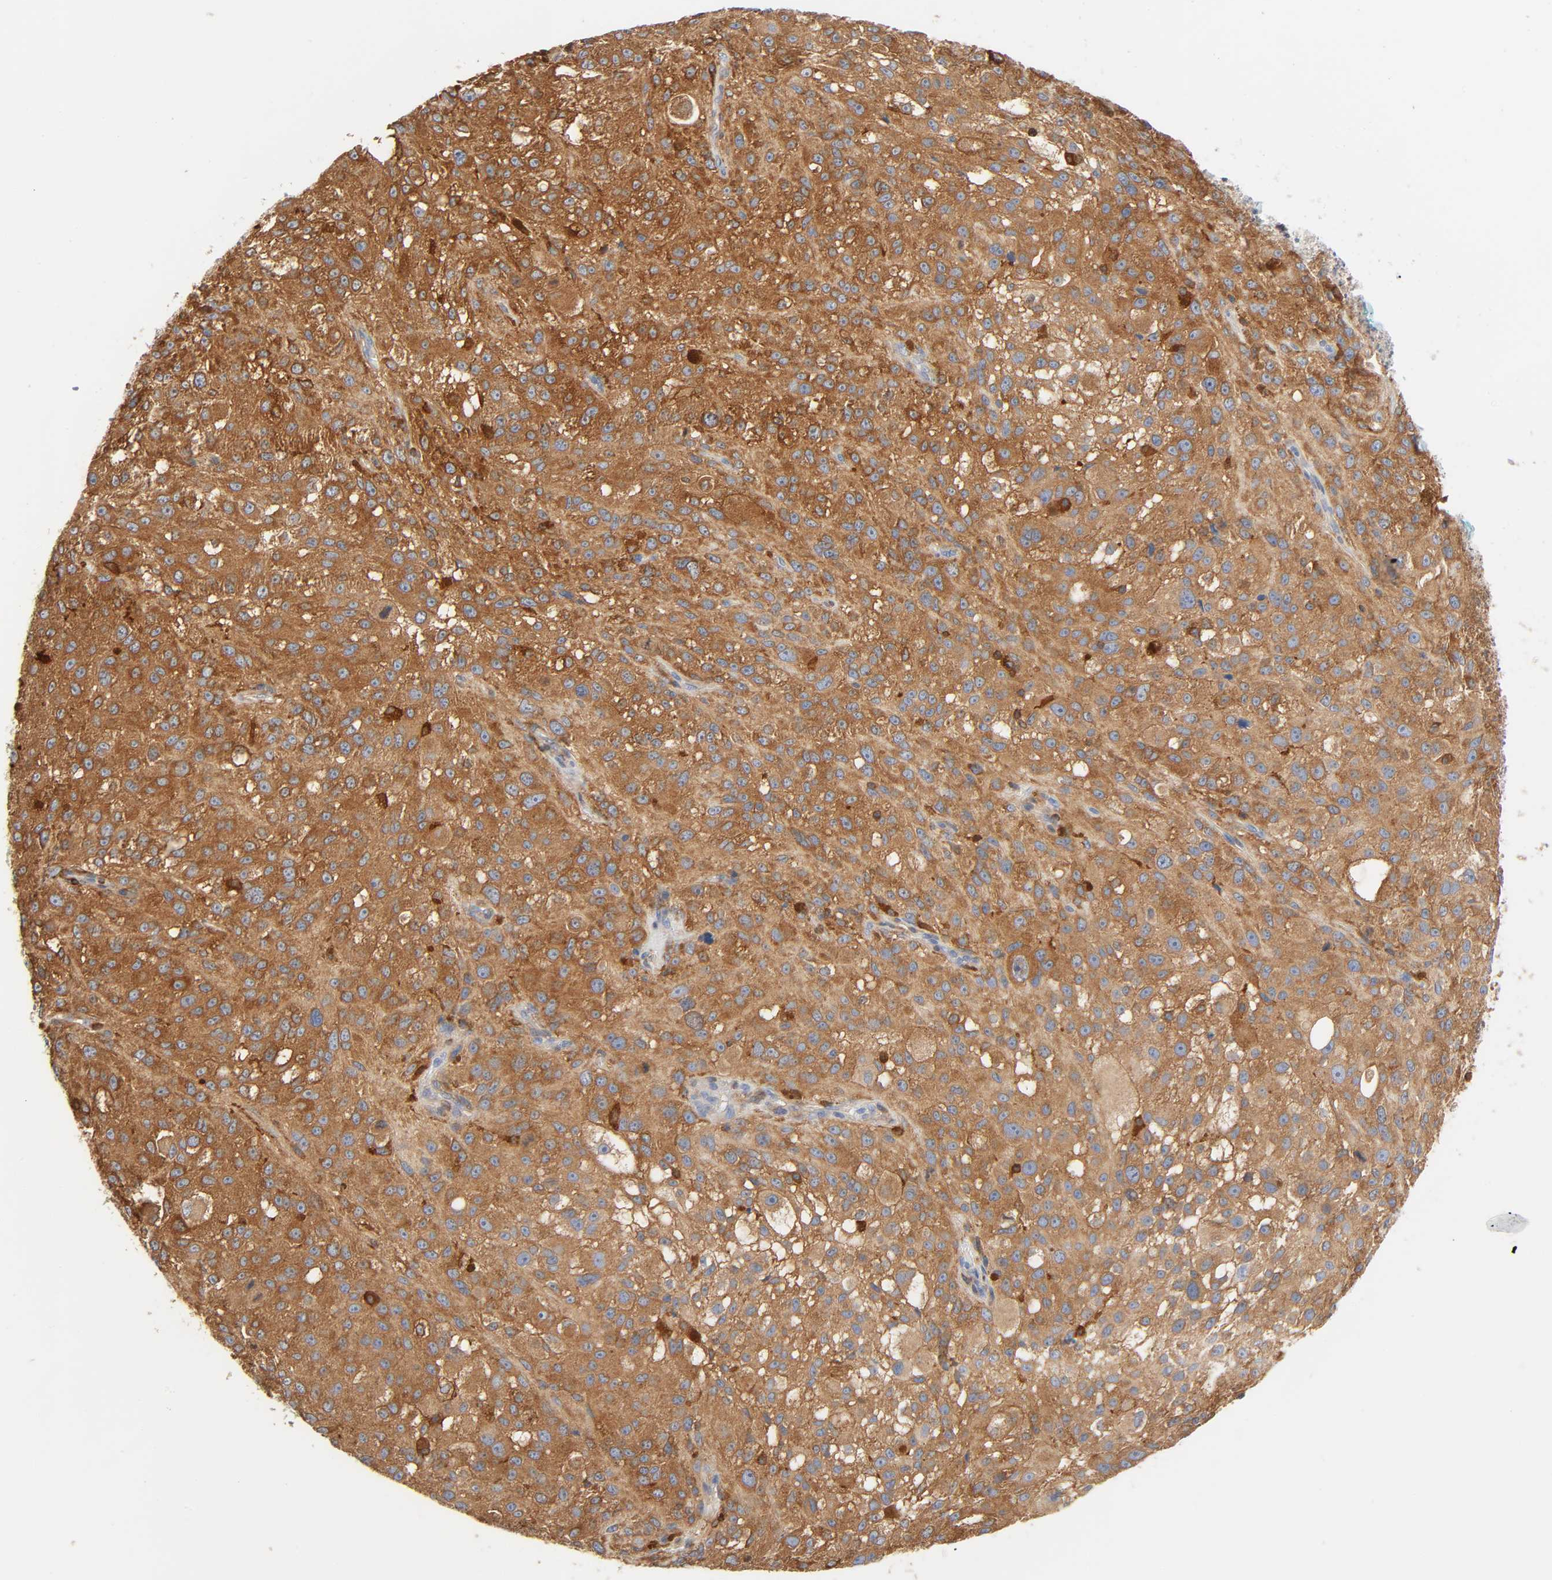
{"staining": {"intensity": "moderate", "quantity": ">75%", "location": "cytoplasmic/membranous"}, "tissue": "melanoma", "cell_type": "Tumor cells", "image_type": "cancer", "snomed": [{"axis": "morphology", "description": "Necrosis, NOS"}, {"axis": "morphology", "description": "Malignant melanoma, NOS"}, {"axis": "topography", "description": "Skin"}], "caption": "Immunohistochemical staining of malignant melanoma displays moderate cytoplasmic/membranous protein expression in approximately >75% of tumor cells.", "gene": "BIN1", "patient": {"sex": "female", "age": 87}}